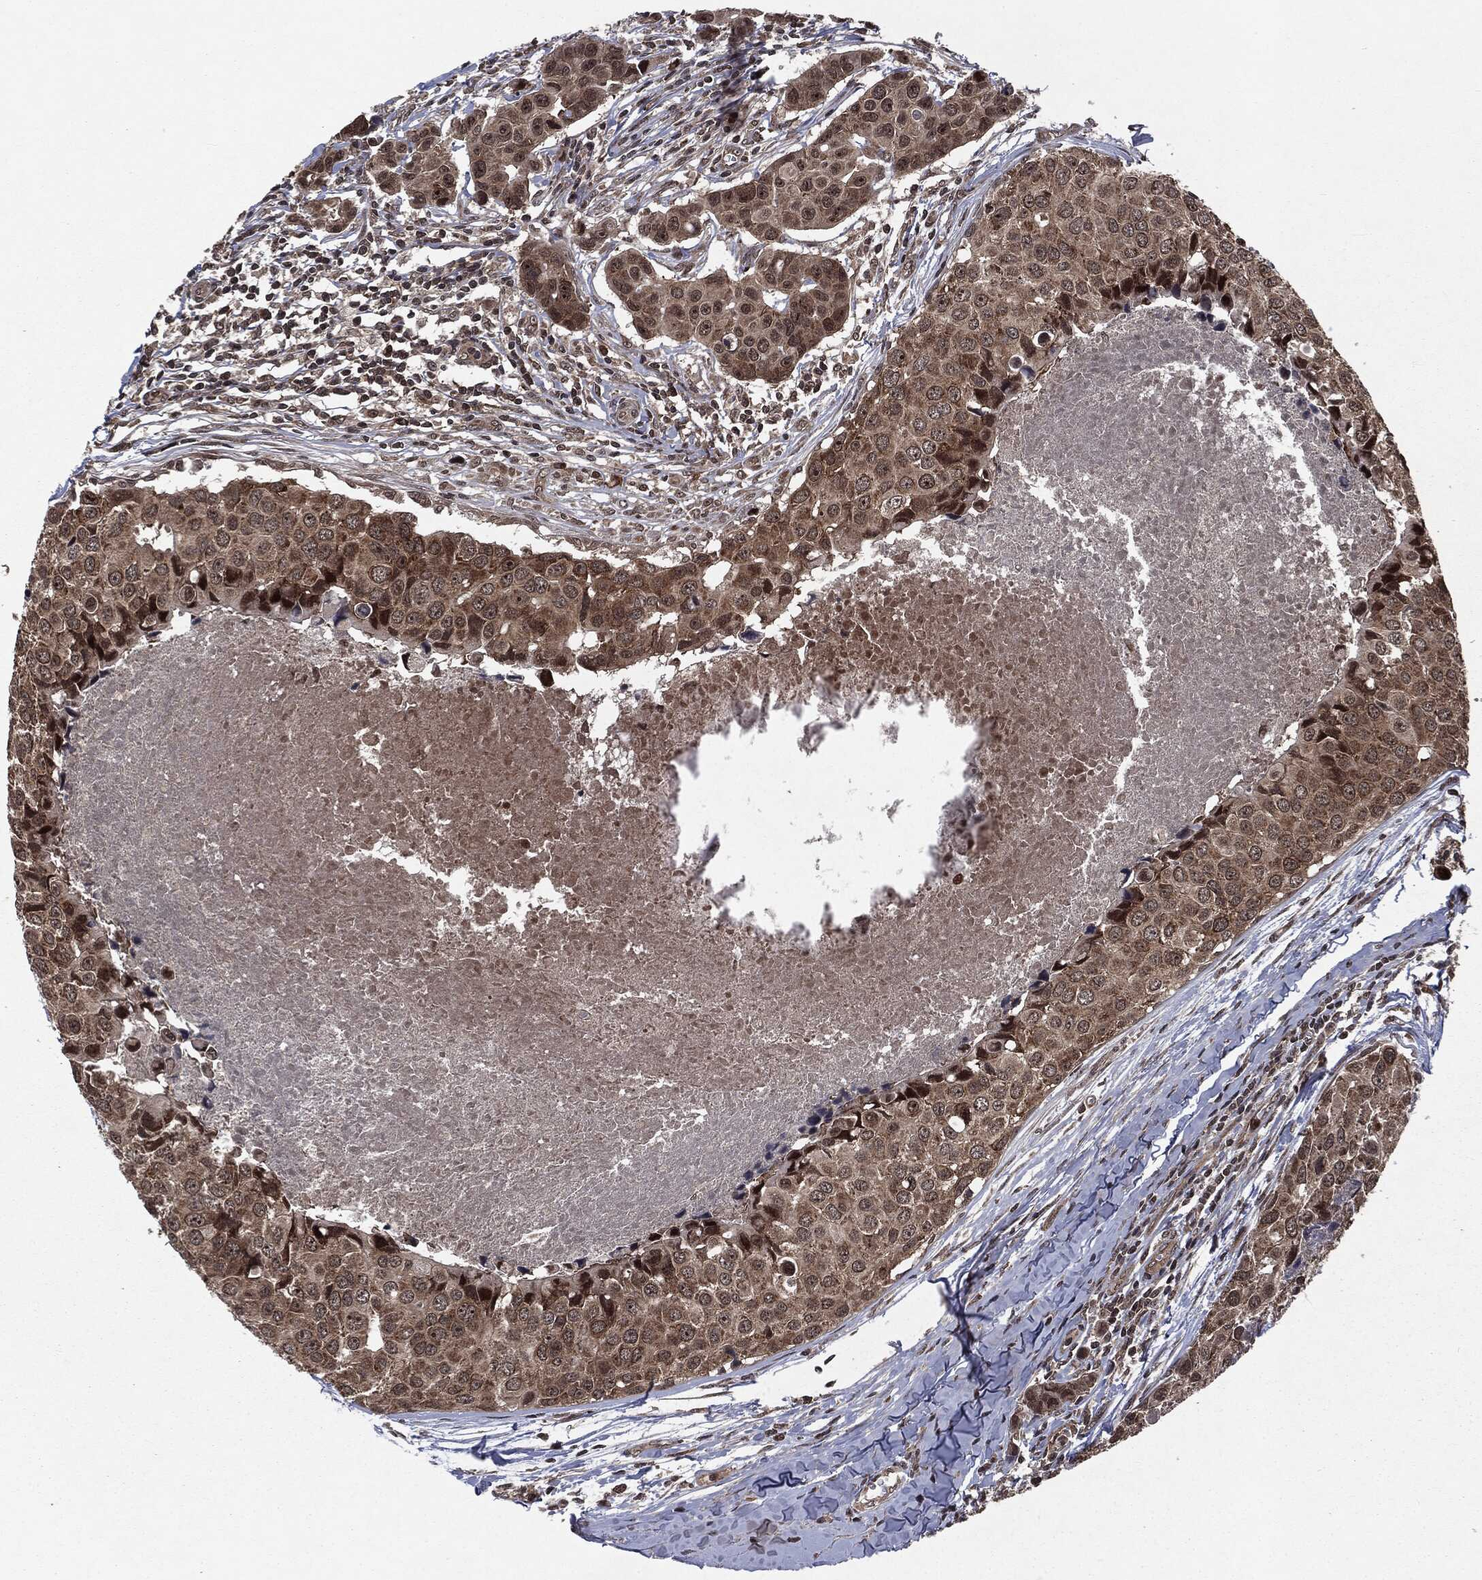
{"staining": {"intensity": "moderate", "quantity": "25%-75%", "location": "cytoplasmic/membranous,nuclear"}, "tissue": "breast cancer", "cell_type": "Tumor cells", "image_type": "cancer", "snomed": [{"axis": "morphology", "description": "Duct carcinoma"}, {"axis": "topography", "description": "Breast"}], "caption": "The micrograph exhibits staining of breast cancer, revealing moderate cytoplasmic/membranous and nuclear protein positivity (brown color) within tumor cells. (brown staining indicates protein expression, while blue staining denotes nuclei).", "gene": "STAU2", "patient": {"sex": "female", "age": 24}}